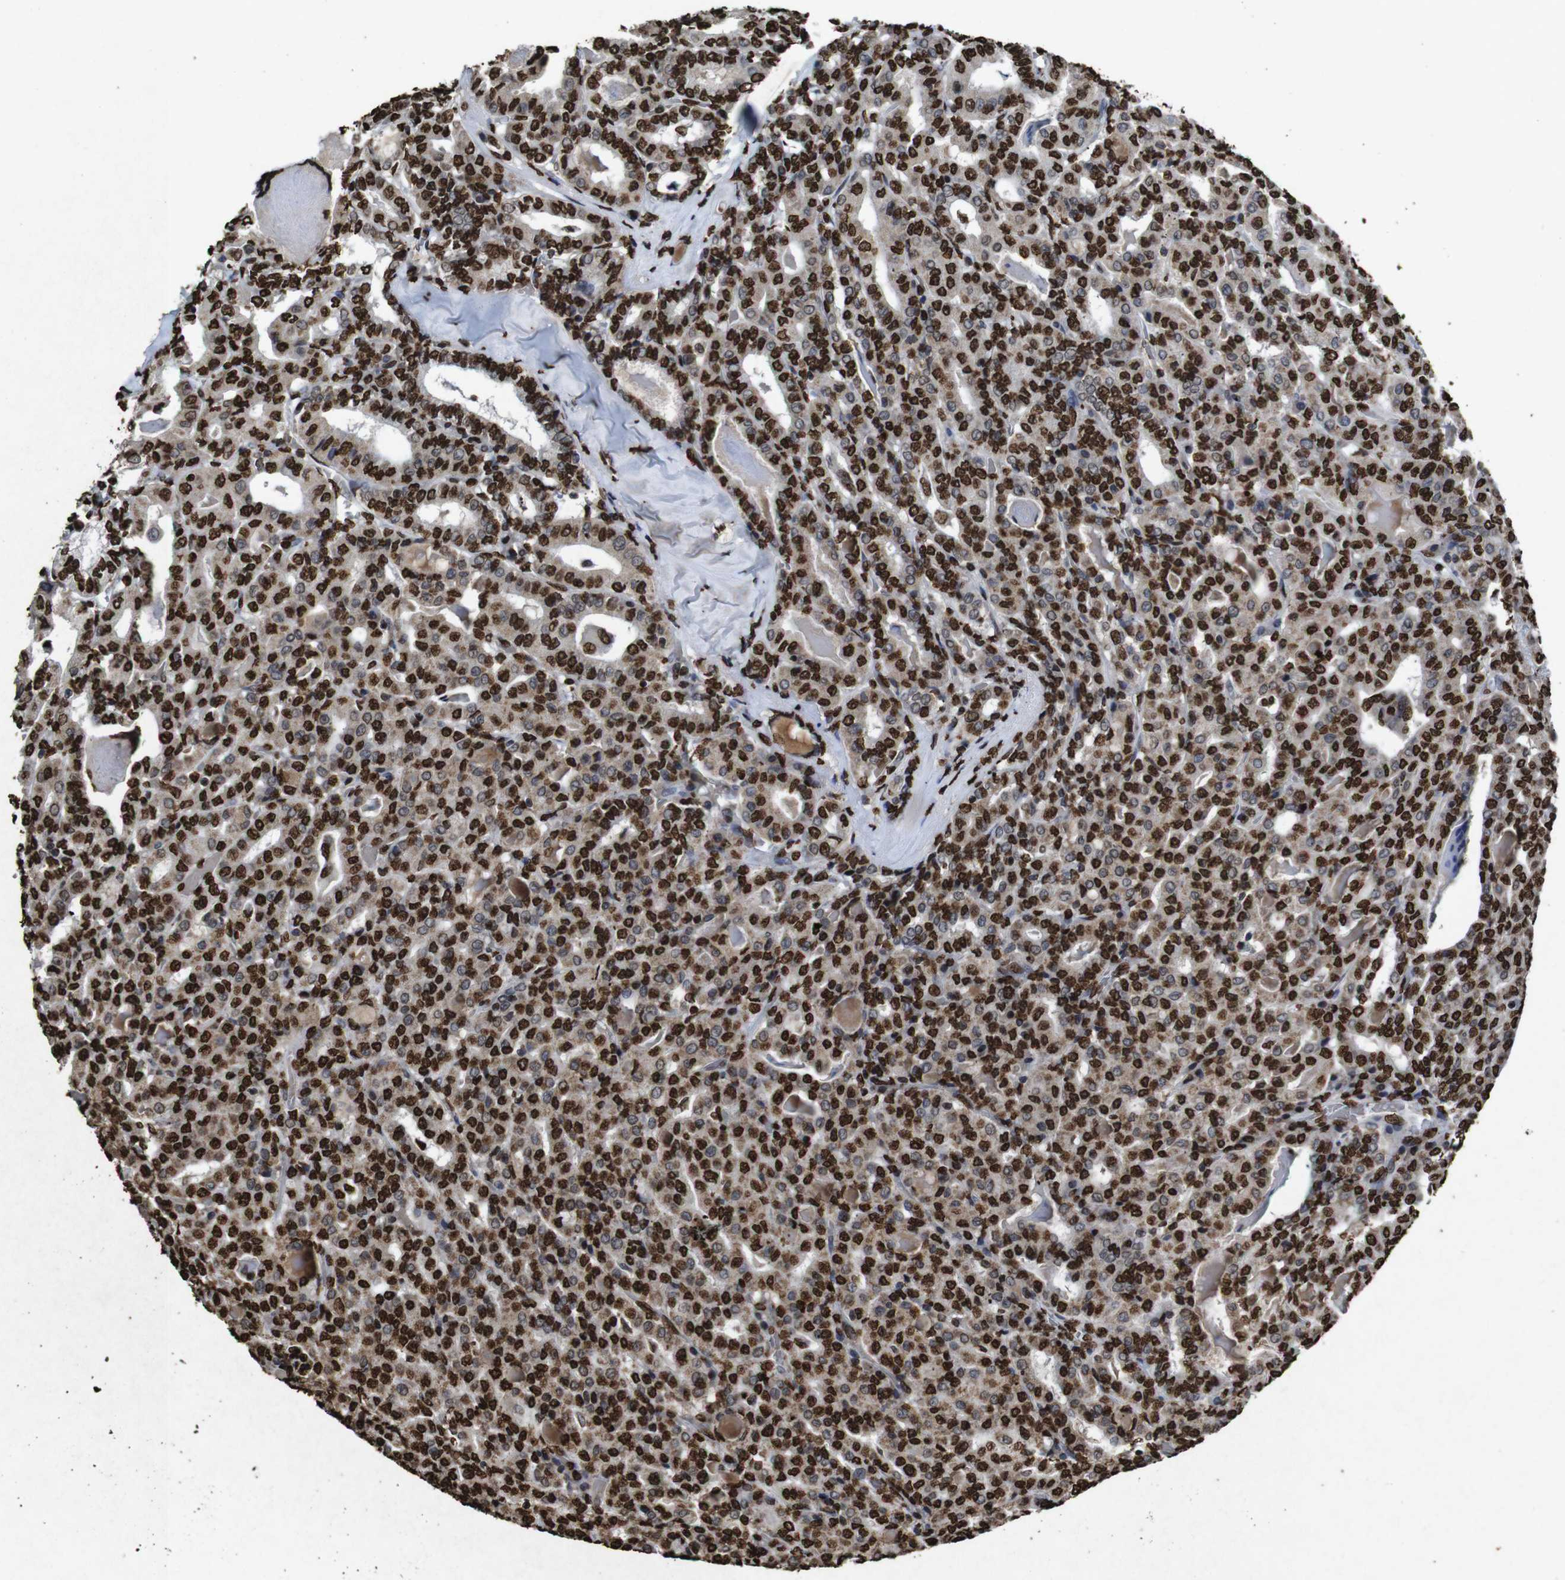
{"staining": {"intensity": "strong", "quantity": ">75%", "location": "cytoplasmic/membranous,nuclear"}, "tissue": "thyroid cancer", "cell_type": "Tumor cells", "image_type": "cancer", "snomed": [{"axis": "morphology", "description": "Papillary adenocarcinoma, NOS"}, {"axis": "topography", "description": "Thyroid gland"}], "caption": "A high-resolution micrograph shows immunohistochemistry (IHC) staining of thyroid papillary adenocarcinoma, which reveals strong cytoplasmic/membranous and nuclear expression in about >75% of tumor cells. Nuclei are stained in blue.", "gene": "MDM2", "patient": {"sex": "female", "age": 42}}